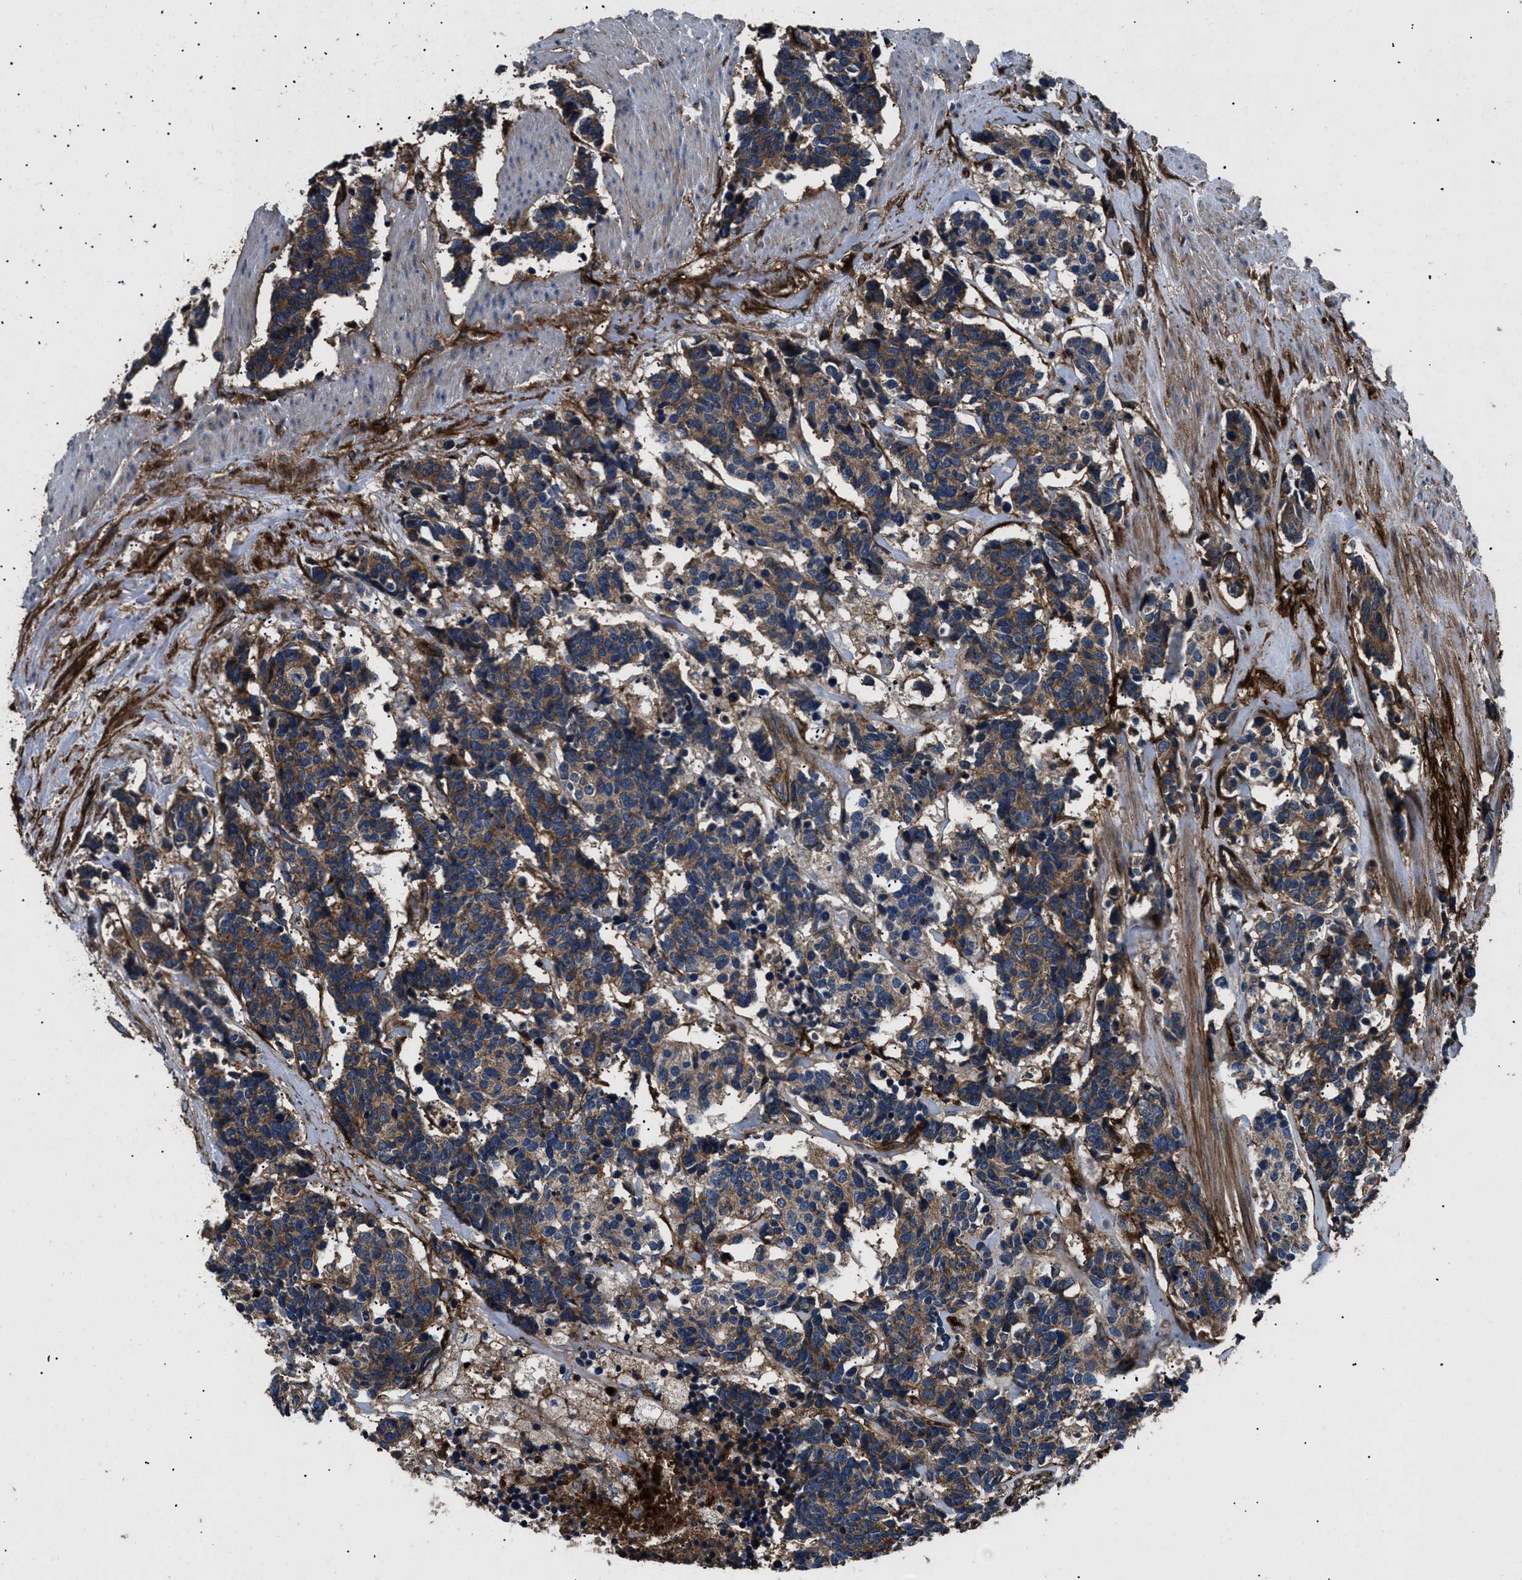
{"staining": {"intensity": "strong", "quantity": ">75%", "location": "cytoplasmic/membranous"}, "tissue": "carcinoid", "cell_type": "Tumor cells", "image_type": "cancer", "snomed": [{"axis": "morphology", "description": "Carcinoma, NOS"}, {"axis": "morphology", "description": "Carcinoid, malignant, NOS"}, {"axis": "topography", "description": "Urinary bladder"}], "caption": "High-magnification brightfield microscopy of carcinoid stained with DAB (3,3'-diaminobenzidine) (brown) and counterstained with hematoxylin (blue). tumor cells exhibit strong cytoplasmic/membranous staining is seen in about>75% of cells.", "gene": "CD276", "patient": {"sex": "male", "age": 57}}